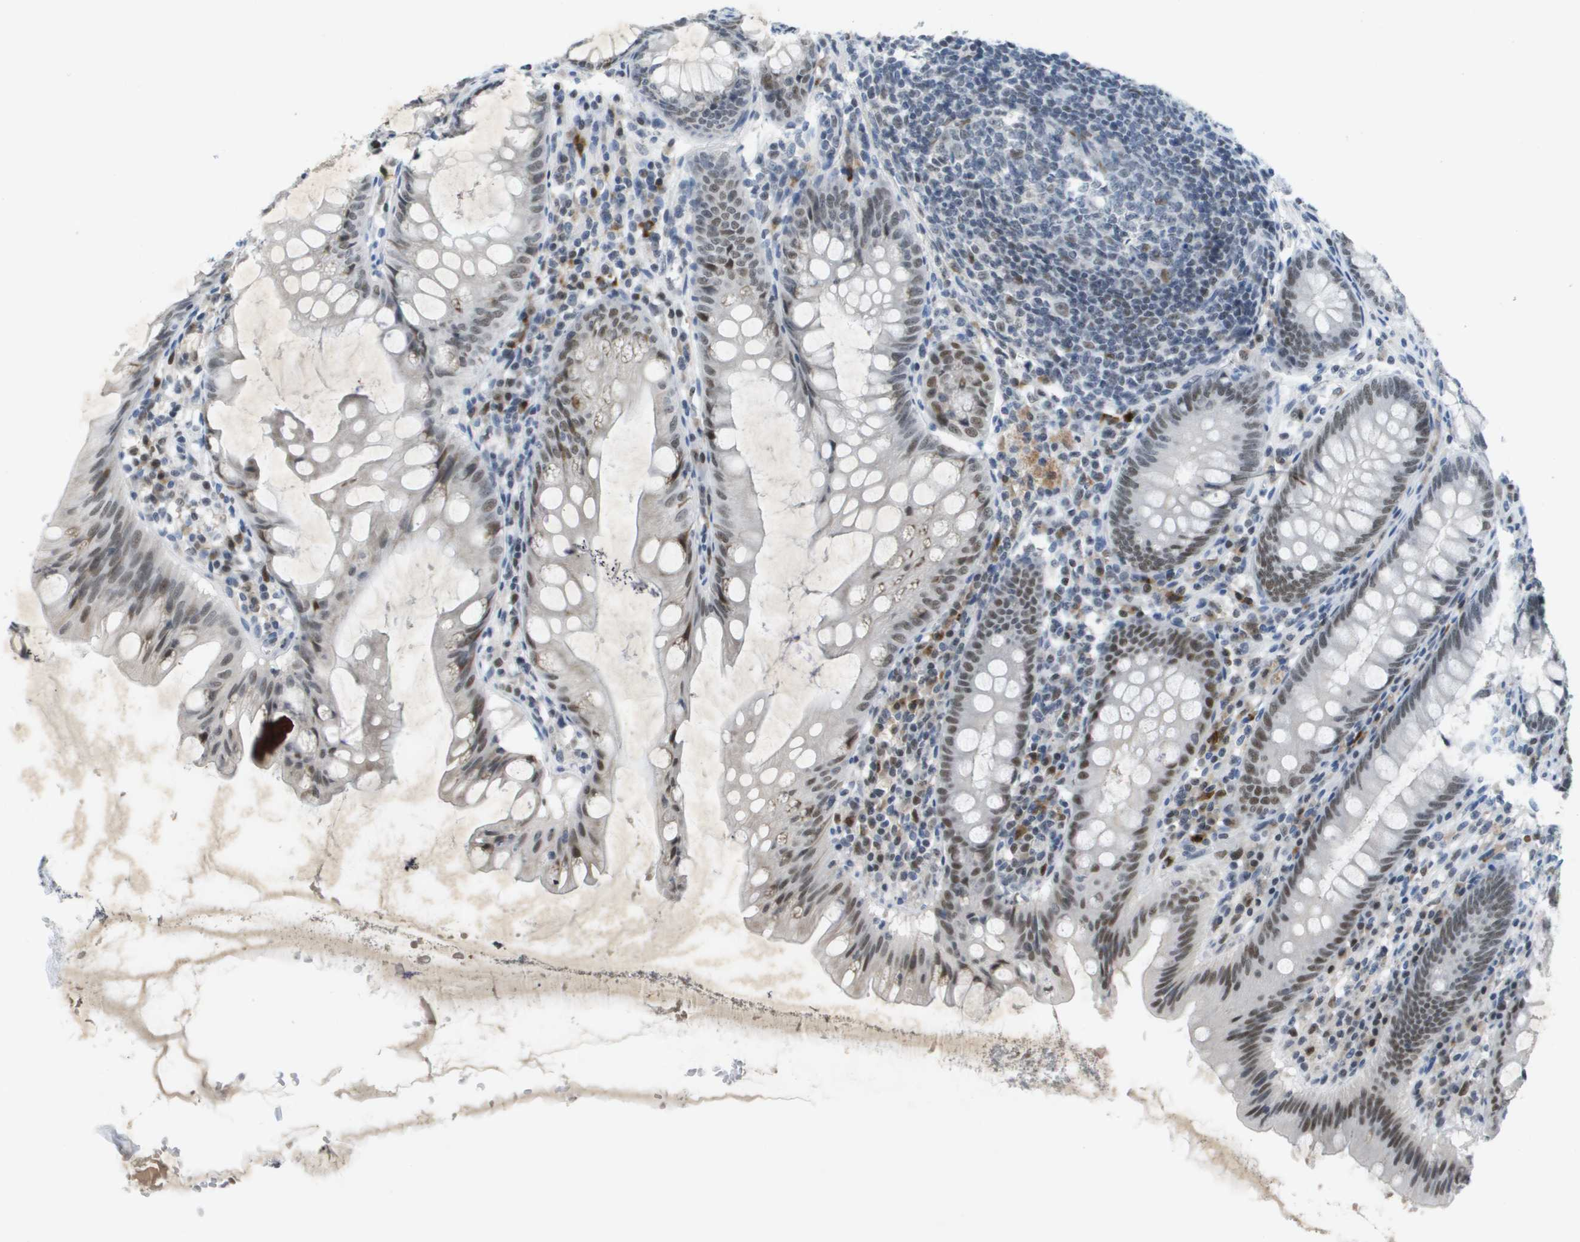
{"staining": {"intensity": "moderate", "quantity": ">75%", "location": "nuclear"}, "tissue": "appendix", "cell_type": "Glandular cells", "image_type": "normal", "snomed": [{"axis": "morphology", "description": "Normal tissue, NOS"}, {"axis": "topography", "description": "Appendix"}], "caption": "Immunohistochemistry staining of benign appendix, which reveals medium levels of moderate nuclear positivity in about >75% of glandular cells indicating moderate nuclear protein positivity. The staining was performed using DAB (3,3'-diaminobenzidine) (brown) for protein detection and nuclei were counterstained in hematoxylin (blue).", "gene": "TP53RK", "patient": {"sex": "male", "age": 56}}